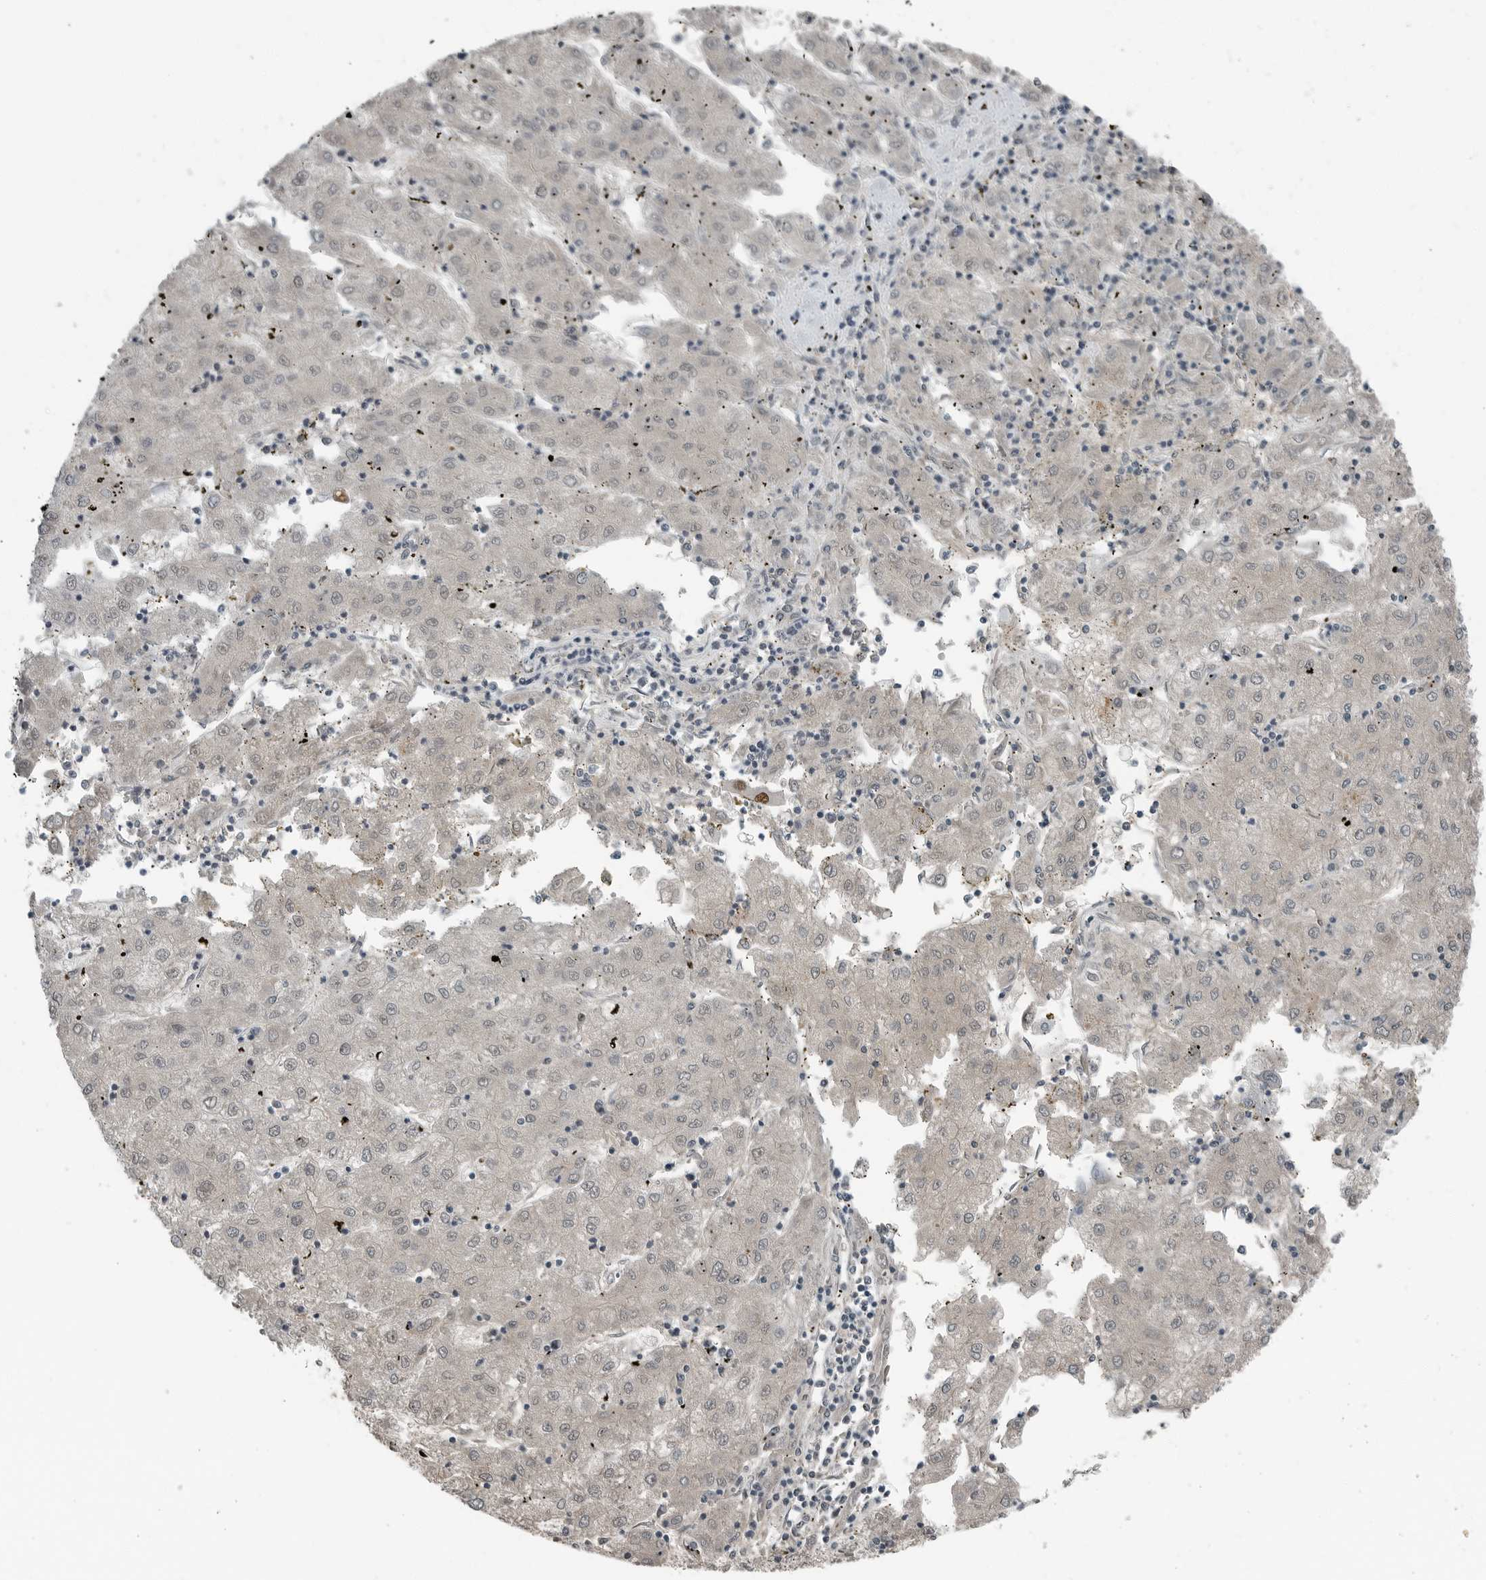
{"staining": {"intensity": "weak", "quantity": "<25%", "location": "nuclear"}, "tissue": "liver cancer", "cell_type": "Tumor cells", "image_type": "cancer", "snomed": [{"axis": "morphology", "description": "Carcinoma, Hepatocellular, NOS"}, {"axis": "topography", "description": "Liver"}], "caption": "This is an immunohistochemistry (IHC) photomicrograph of liver hepatocellular carcinoma. There is no positivity in tumor cells.", "gene": "KYAT1", "patient": {"sex": "male", "age": 72}}